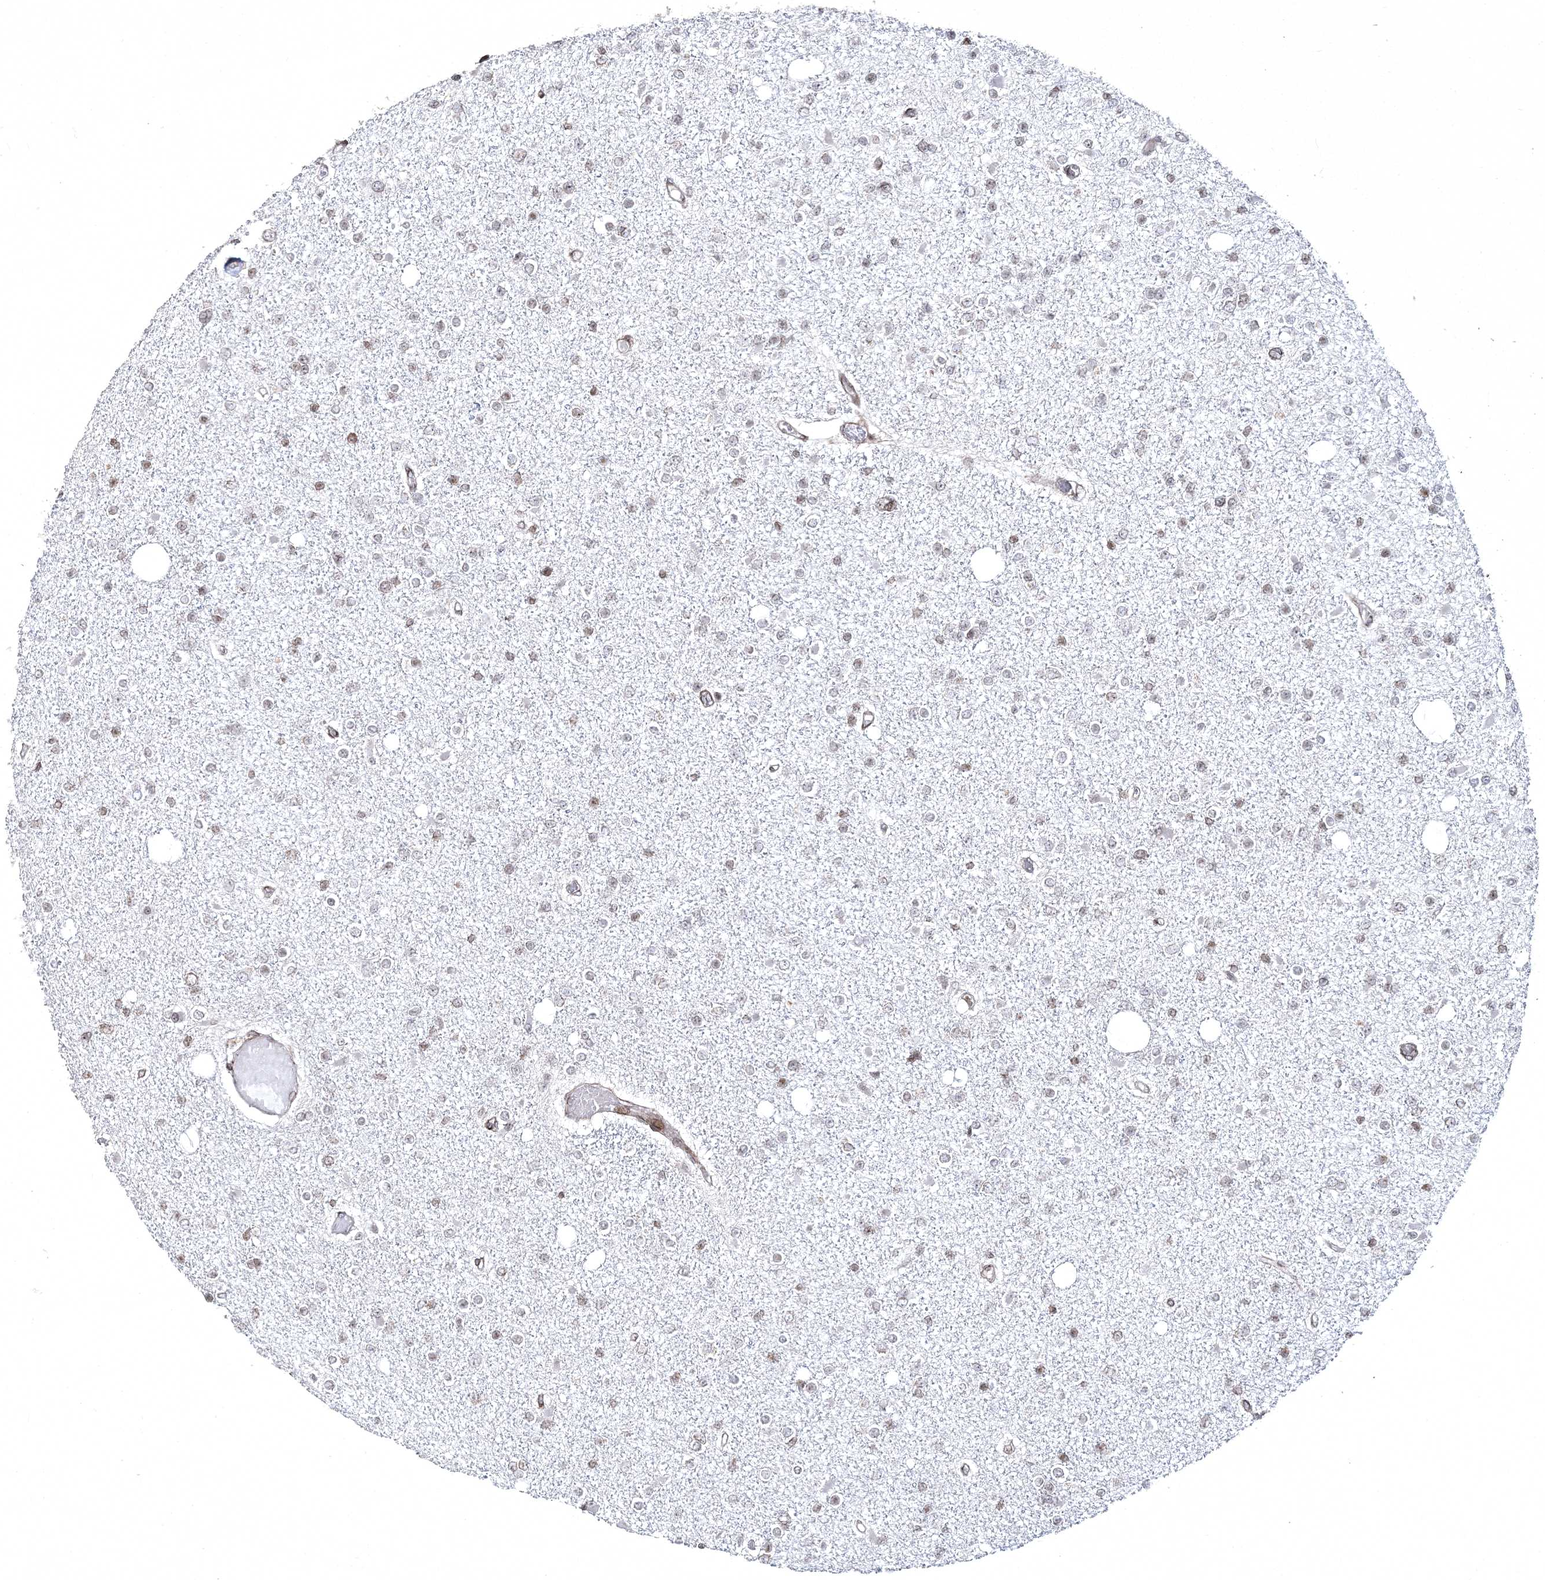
{"staining": {"intensity": "negative", "quantity": "none", "location": "none"}, "tissue": "glioma", "cell_type": "Tumor cells", "image_type": "cancer", "snomed": [{"axis": "morphology", "description": "Glioma, malignant, Low grade"}, {"axis": "topography", "description": "Brain"}], "caption": "A micrograph of malignant glioma (low-grade) stained for a protein exhibits no brown staining in tumor cells. The staining was performed using DAB to visualize the protein expression in brown, while the nuclei were stained in blue with hematoxylin (Magnification: 20x).", "gene": "SMIM29", "patient": {"sex": "female", "age": 22}}